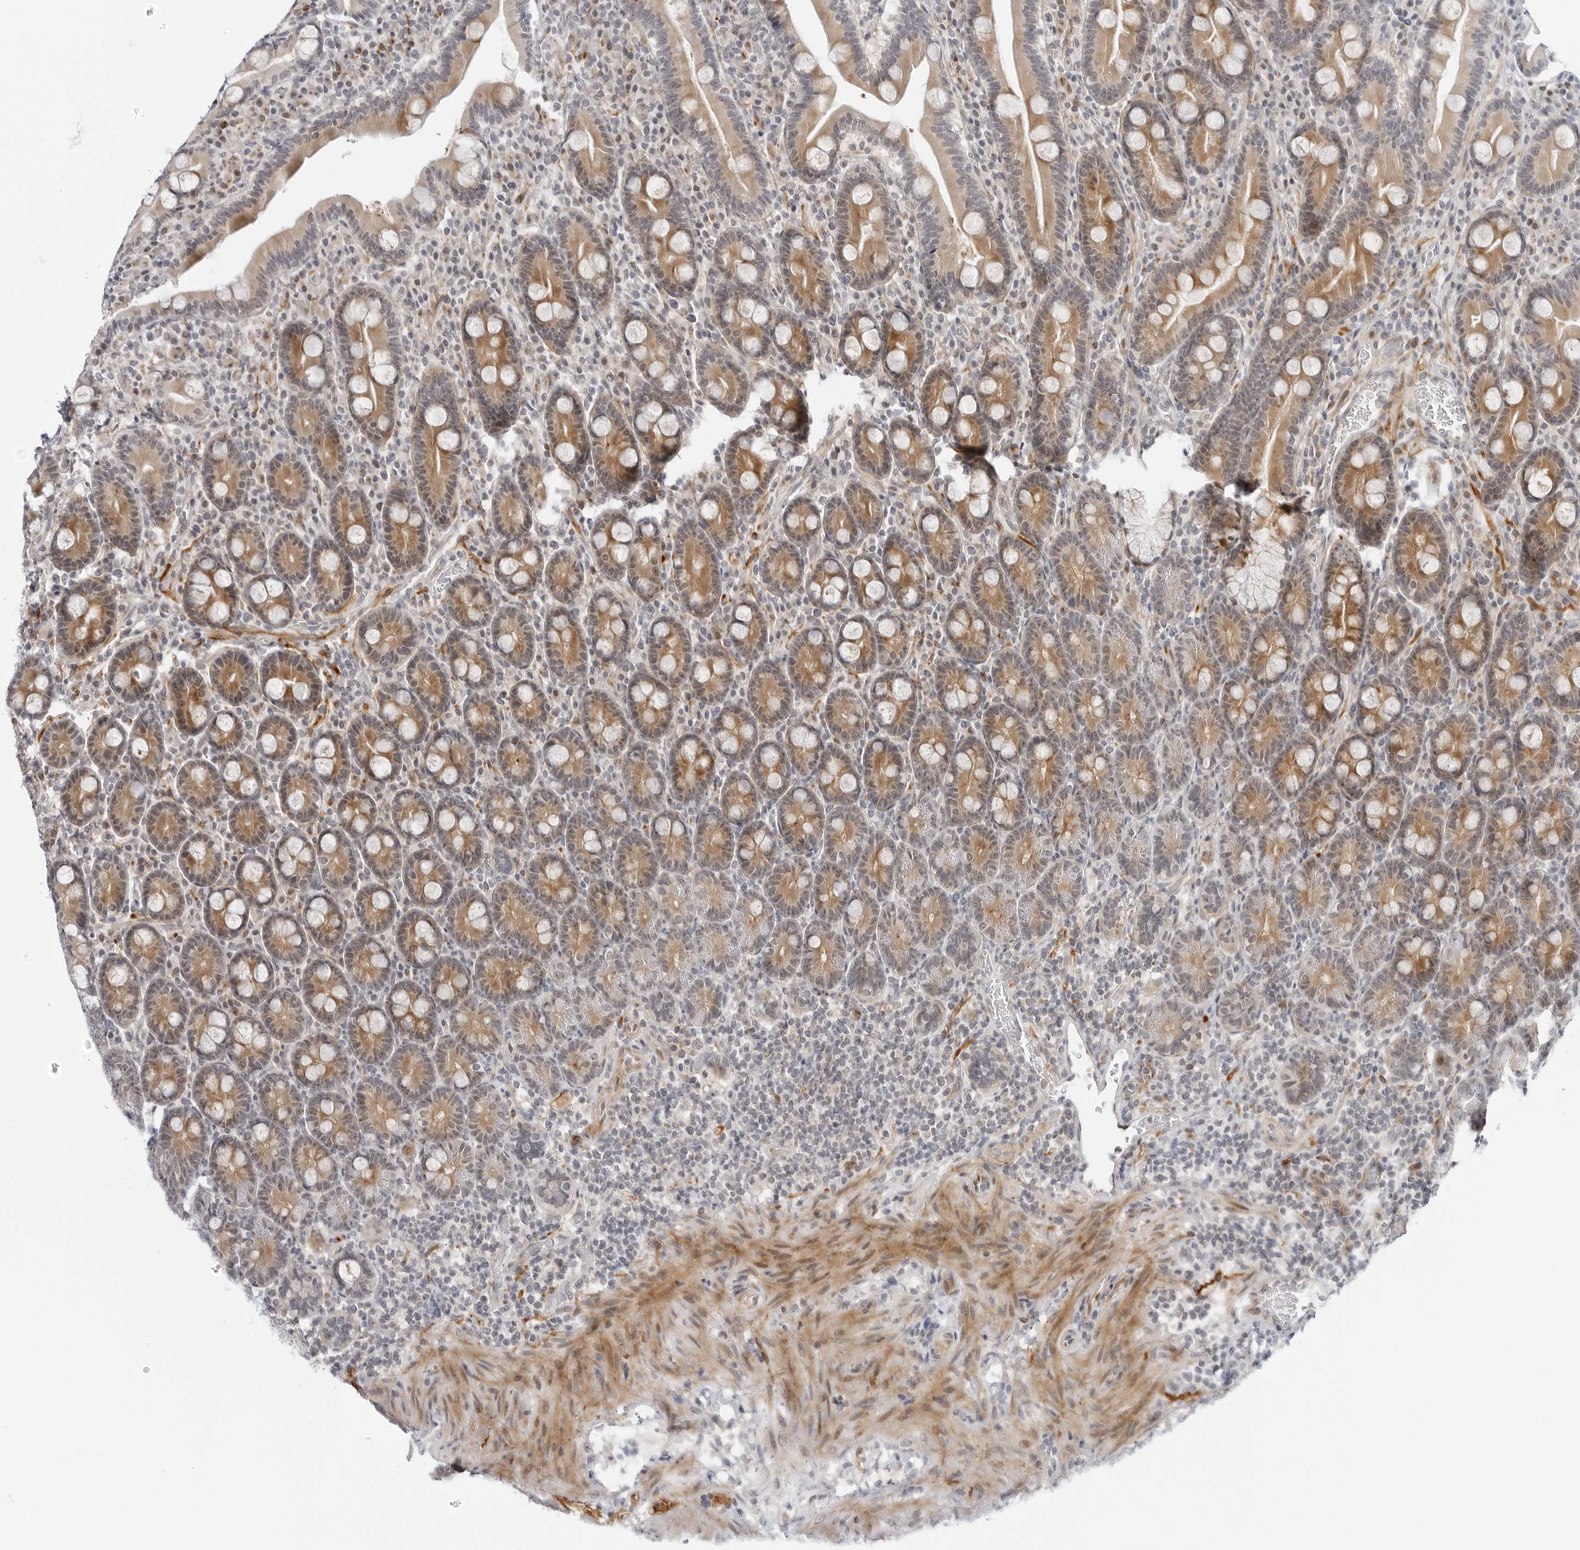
{"staining": {"intensity": "moderate", "quantity": ">75%", "location": "cytoplasmic/membranous"}, "tissue": "duodenum", "cell_type": "Glandular cells", "image_type": "normal", "snomed": [{"axis": "morphology", "description": "Normal tissue, NOS"}, {"axis": "topography", "description": "Duodenum"}], "caption": "Brown immunohistochemical staining in benign human duodenum demonstrates moderate cytoplasmic/membranous expression in approximately >75% of glandular cells.", "gene": "MAP2K5", "patient": {"sex": "male", "age": 35}}